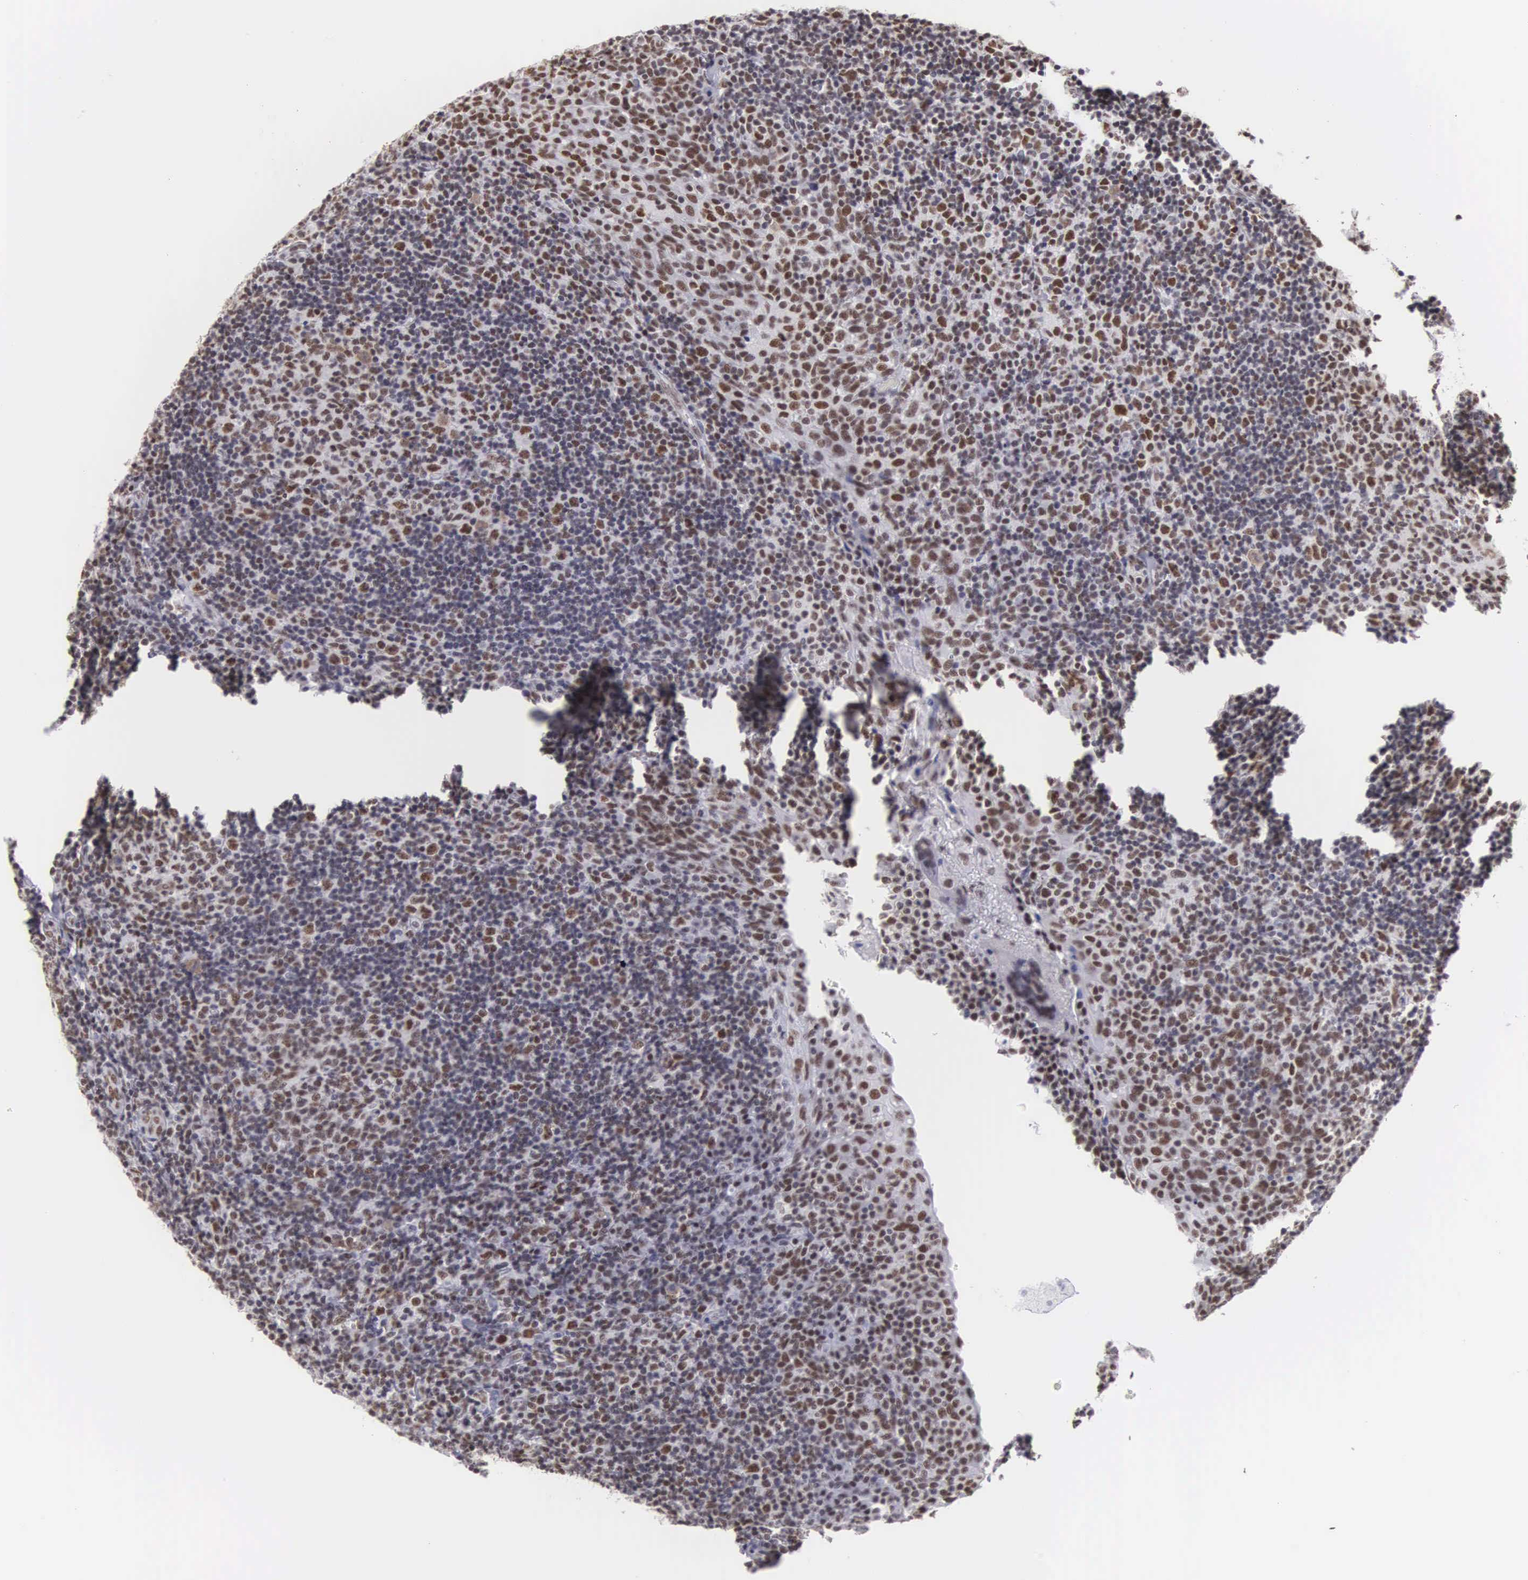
{"staining": {"intensity": "moderate", "quantity": ">75%", "location": "nuclear"}, "tissue": "tonsil", "cell_type": "Germinal center cells", "image_type": "normal", "snomed": [{"axis": "morphology", "description": "Normal tissue, NOS"}, {"axis": "topography", "description": "Tonsil"}], "caption": "Tonsil stained with IHC demonstrates moderate nuclear staining in approximately >75% of germinal center cells. (DAB = brown stain, brightfield microscopy at high magnification).", "gene": "CSTF2", "patient": {"sex": "female", "age": 3}}